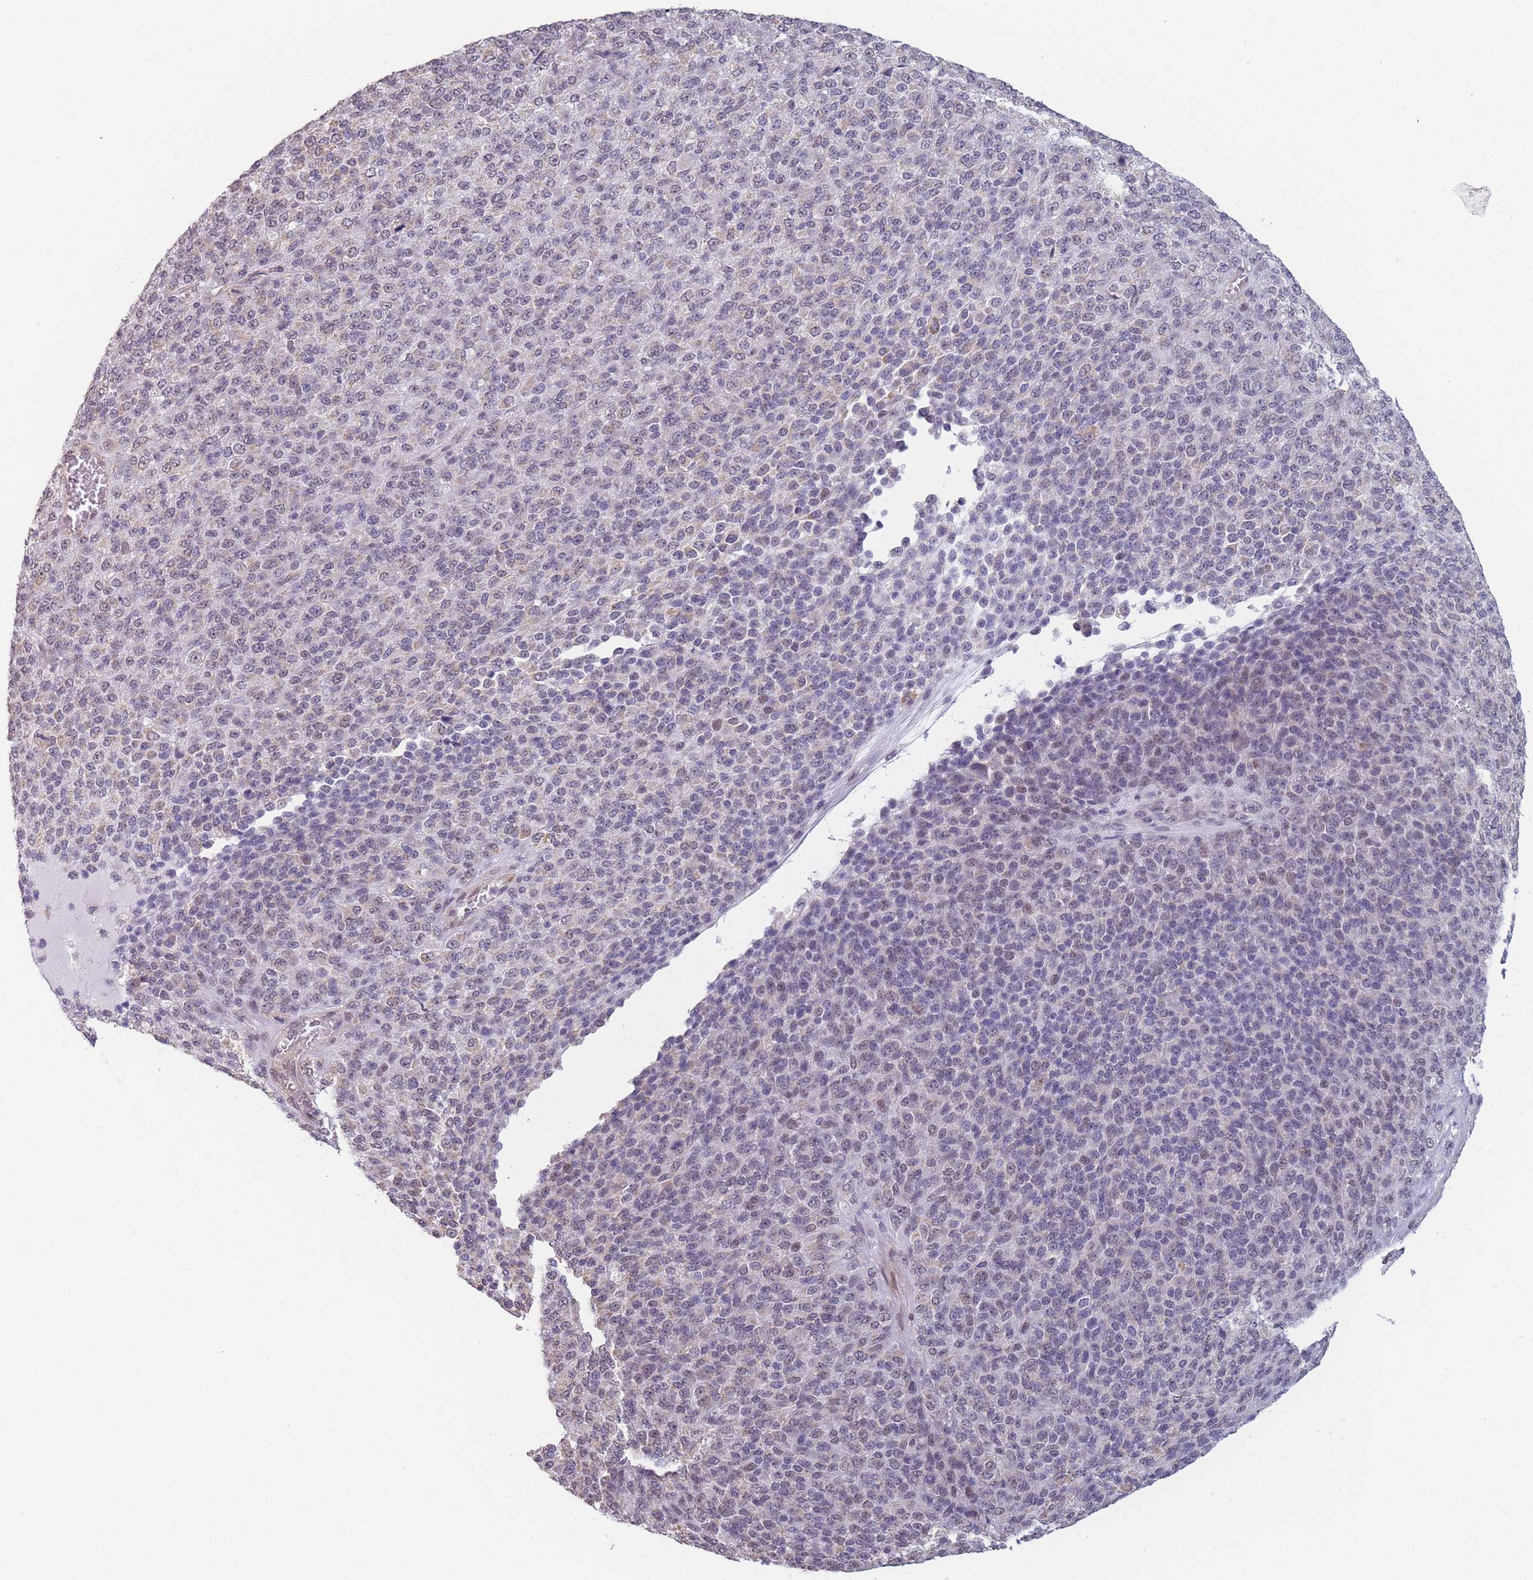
{"staining": {"intensity": "negative", "quantity": "none", "location": "none"}, "tissue": "melanoma", "cell_type": "Tumor cells", "image_type": "cancer", "snomed": [{"axis": "morphology", "description": "Malignant melanoma, Metastatic site"}, {"axis": "topography", "description": "Brain"}], "caption": "Melanoma stained for a protein using immunohistochemistry exhibits no positivity tumor cells.", "gene": "SIN3B", "patient": {"sex": "female", "age": 56}}